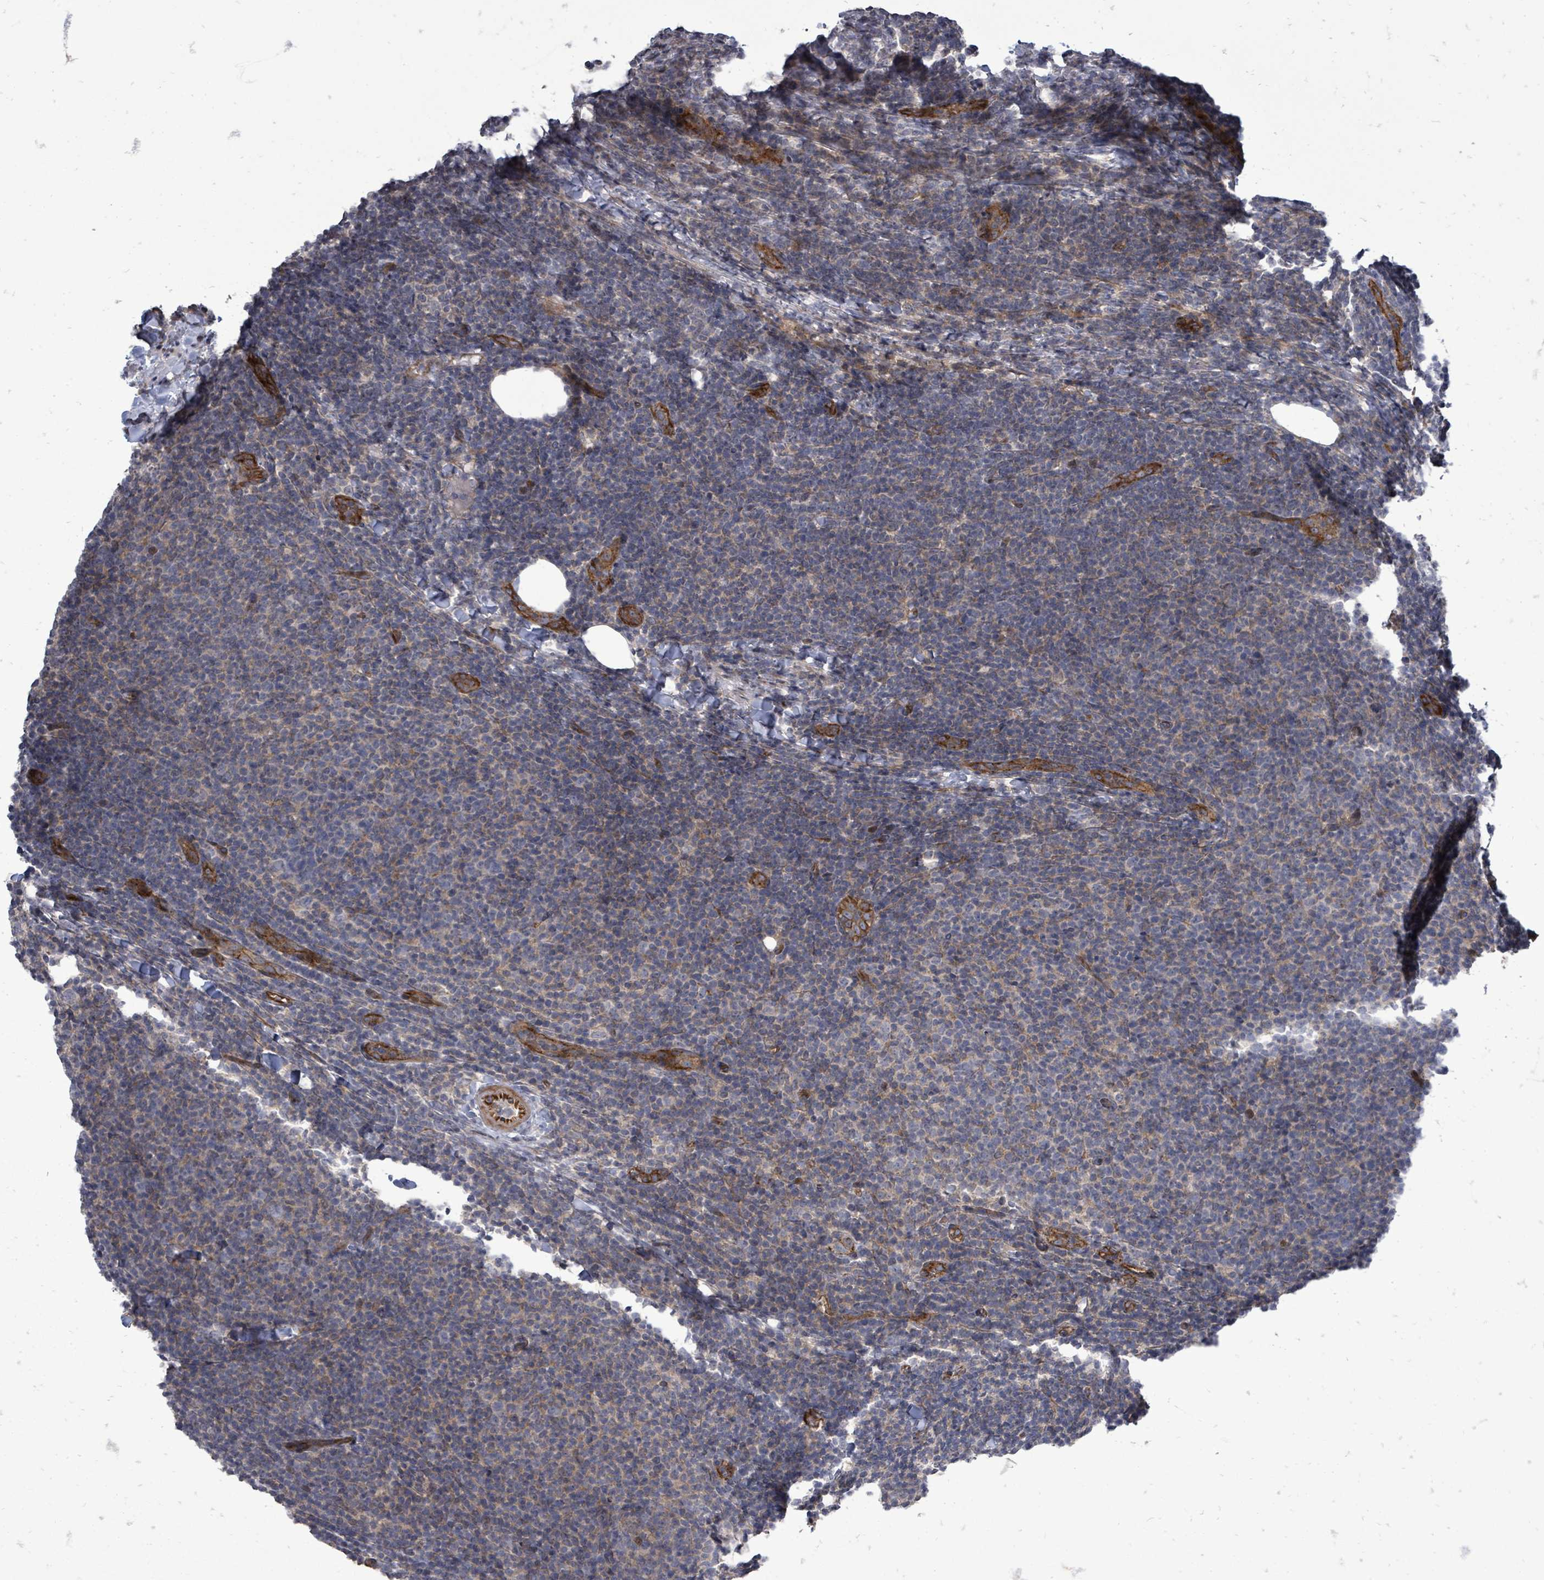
{"staining": {"intensity": "negative", "quantity": "none", "location": "none"}, "tissue": "lymphoma", "cell_type": "Tumor cells", "image_type": "cancer", "snomed": [{"axis": "morphology", "description": "Malignant lymphoma, non-Hodgkin's type, Low grade"}, {"axis": "topography", "description": "Lymph node"}], "caption": "The photomicrograph exhibits no significant expression in tumor cells of lymphoma. (DAB immunohistochemistry (IHC) visualized using brightfield microscopy, high magnification).", "gene": "RALGAPB", "patient": {"sex": "male", "age": 66}}